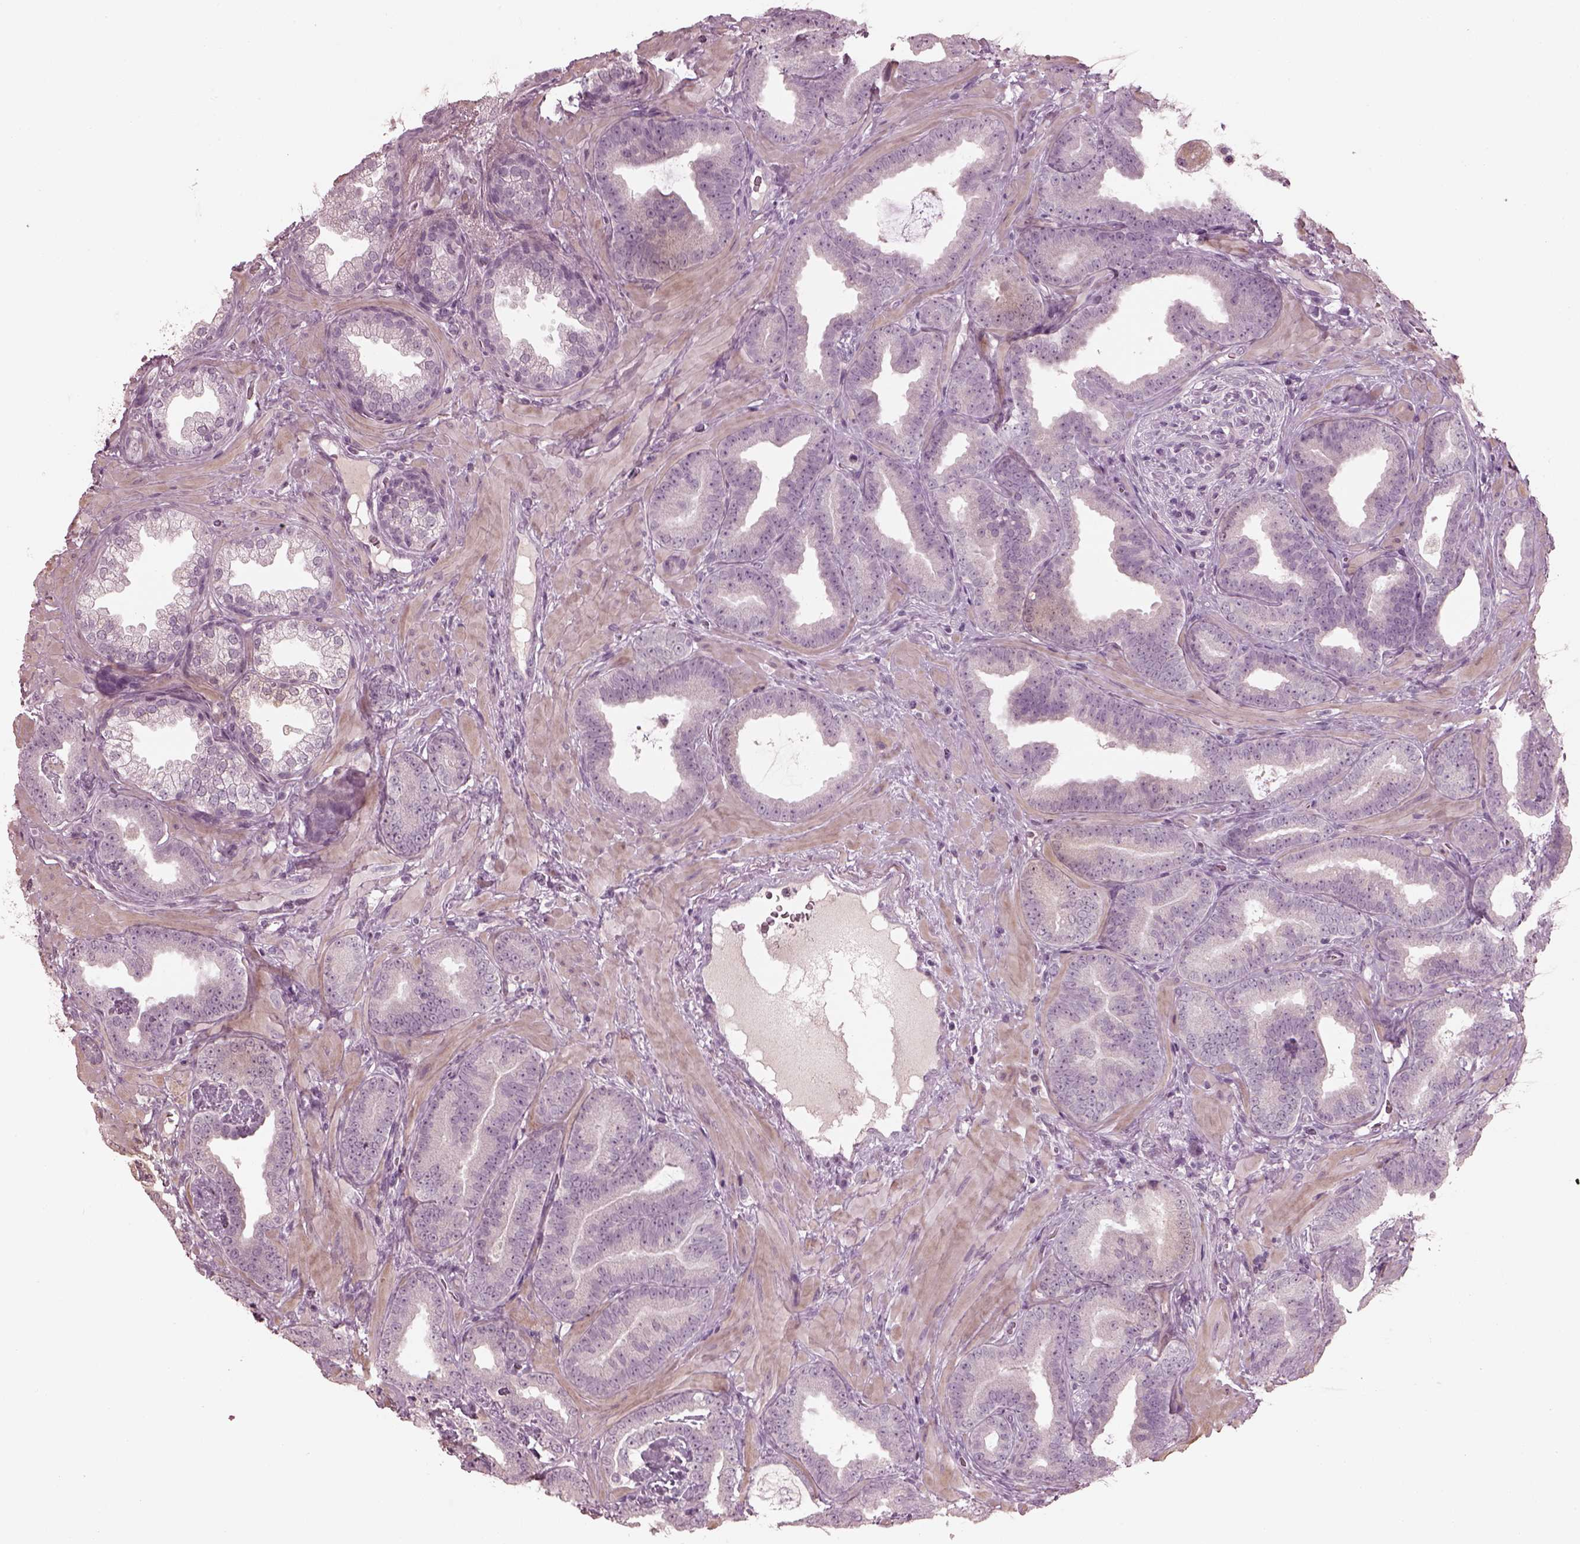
{"staining": {"intensity": "negative", "quantity": "none", "location": "none"}, "tissue": "prostate cancer", "cell_type": "Tumor cells", "image_type": "cancer", "snomed": [{"axis": "morphology", "description": "Adenocarcinoma, Low grade"}, {"axis": "topography", "description": "Prostate"}], "caption": "Immunohistochemistry (IHC) histopathology image of adenocarcinoma (low-grade) (prostate) stained for a protein (brown), which exhibits no expression in tumor cells.", "gene": "OPTC", "patient": {"sex": "male", "age": 63}}